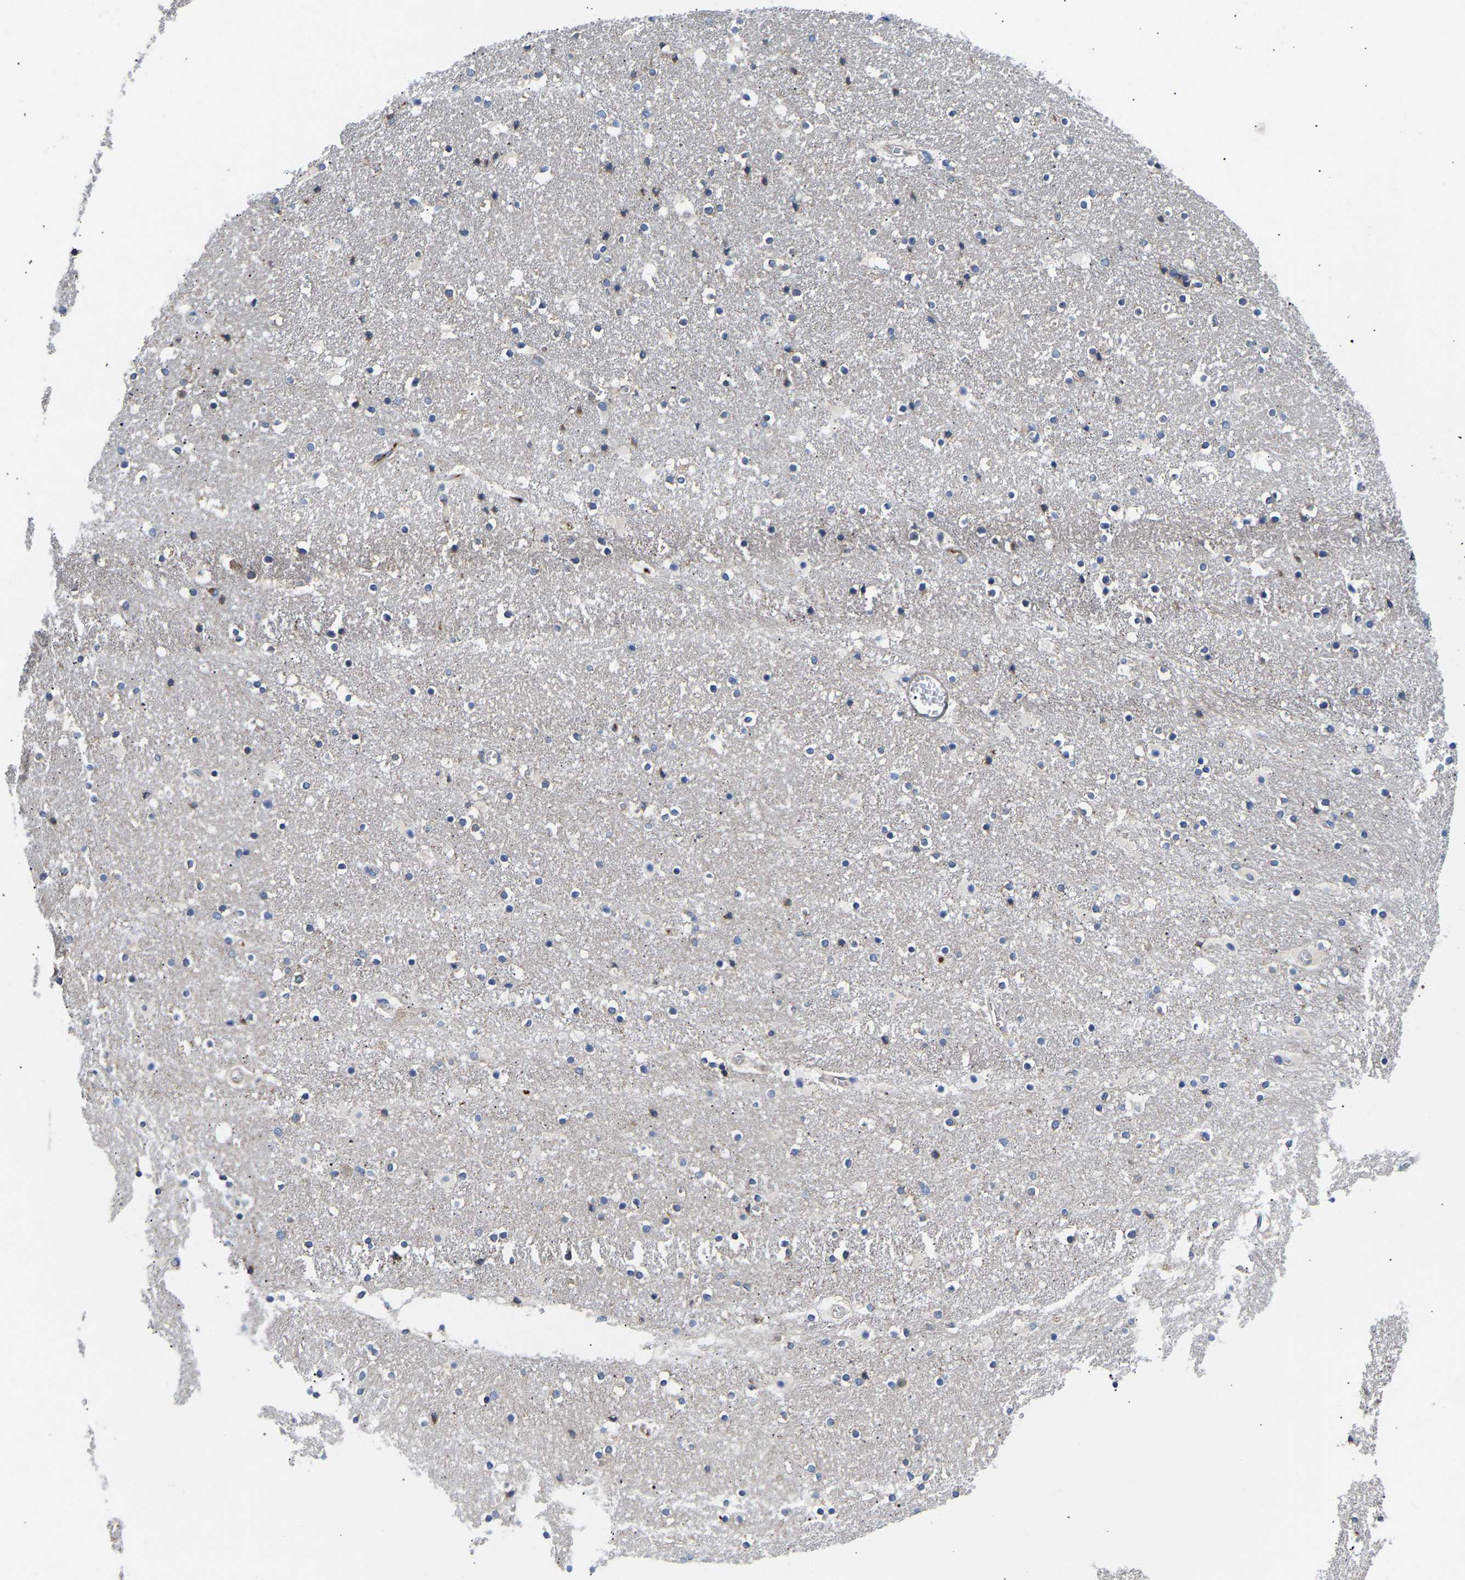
{"staining": {"intensity": "weak", "quantity": "<25%", "location": "cytoplasmic/membranous"}, "tissue": "caudate", "cell_type": "Glial cells", "image_type": "normal", "snomed": [{"axis": "morphology", "description": "Normal tissue, NOS"}, {"axis": "topography", "description": "Lateral ventricle wall"}], "caption": "Caudate stained for a protein using immunohistochemistry reveals no expression glial cells.", "gene": "AIMP2", "patient": {"sex": "male", "age": 45}}